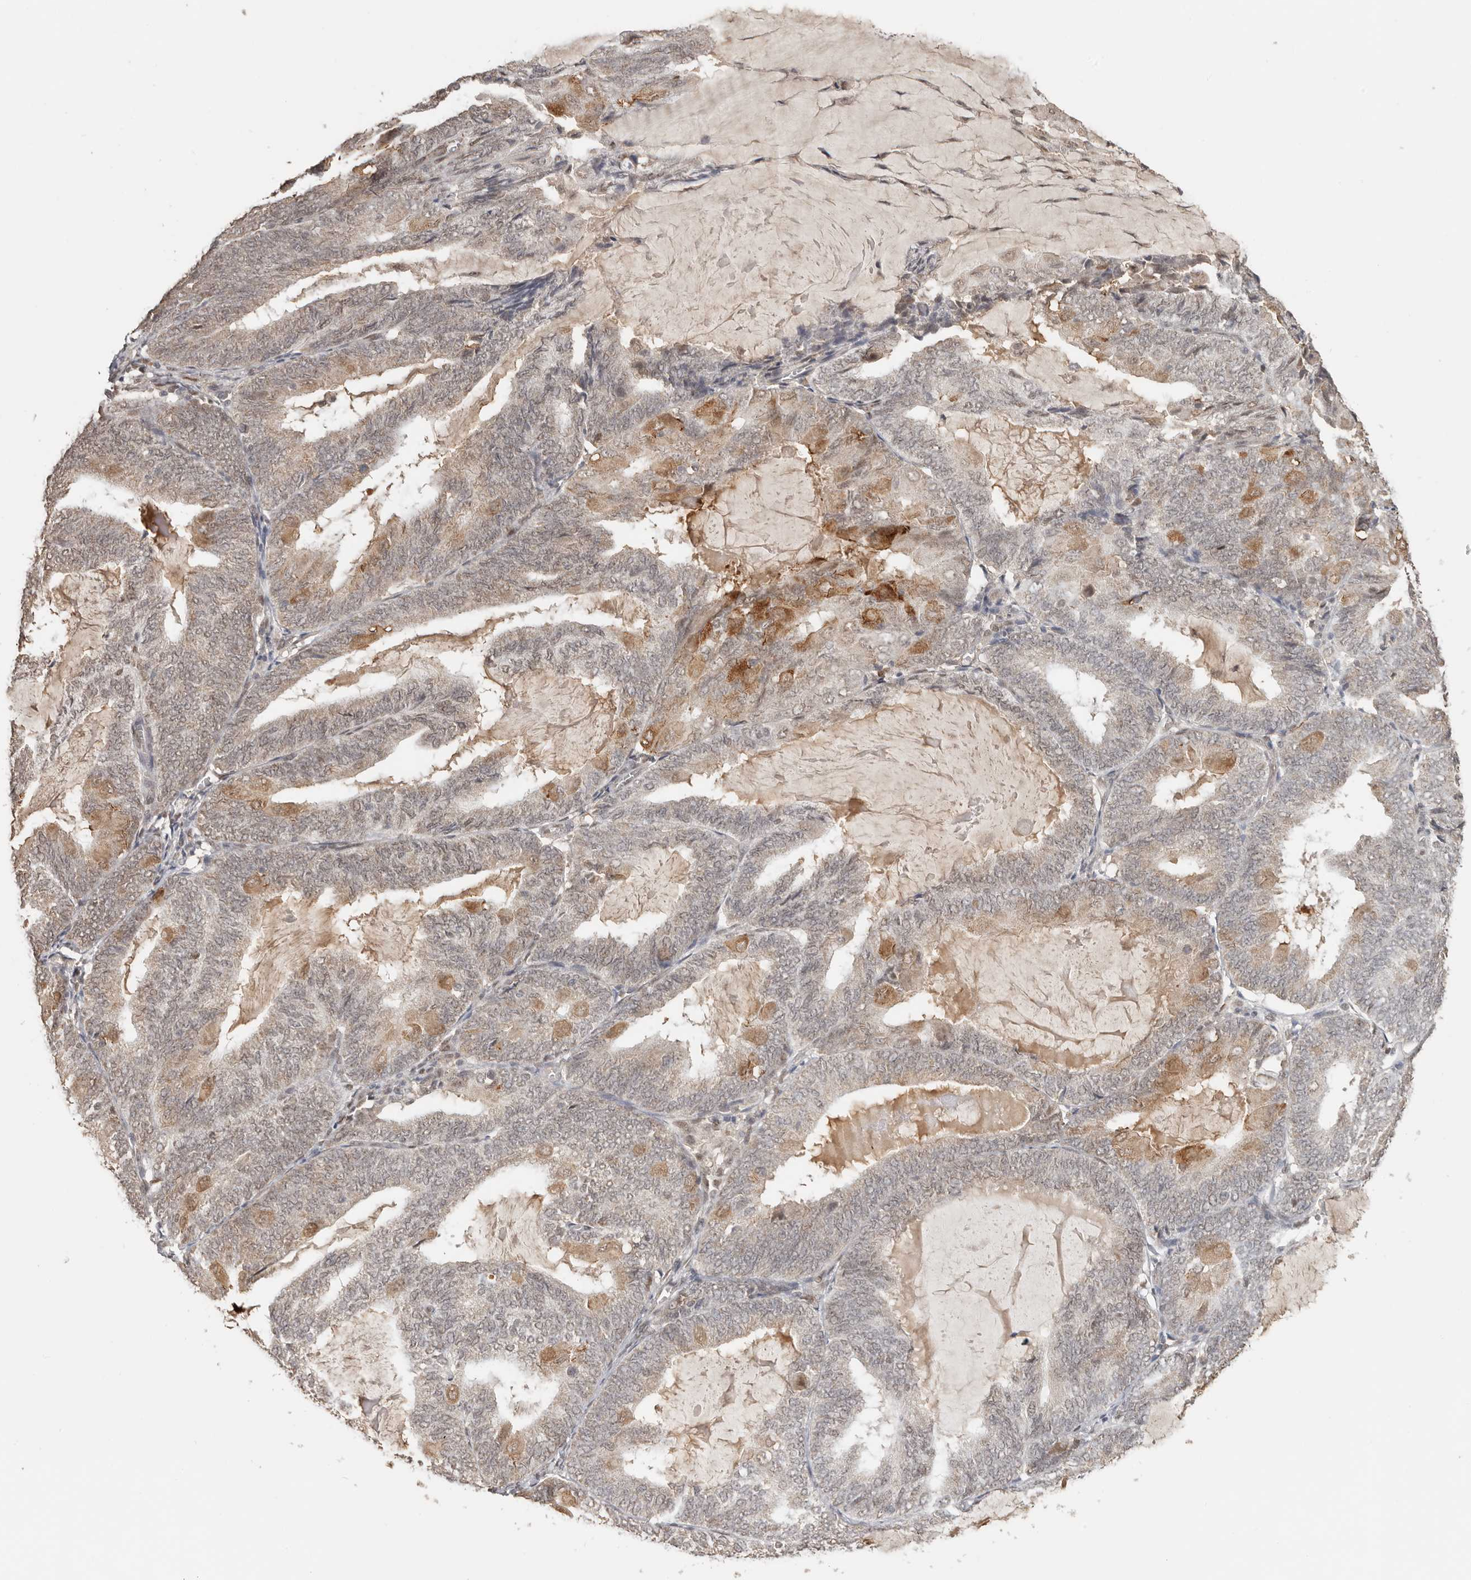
{"staining": {"intensity": "moderate", "quantity": "<25%", "location": "cytoplasmic/membranous"}, "tissue": "endometrial cancer", "cell_type": "Tumor cells", "image_type": "cancer", "snomed": [{"axis": "morphology", "description": "Adenocarcinoma, NOS"}, {"axis": "topography", "description": "Endometrium"}], "caption": "IHC of adenocarcinoma (endometrial) exhibits low levels of moderate cytoplasmic/membranous positivity in approximately <25% of tumor cells. (Stains: DAB (3,3'-diaminobenzidine) in brown, nuclei in blue, Microscopy: brightfield microscopy at high magnification).", "gene": "SEC14L1", "patient": {"sex": "female", "age": 81}}